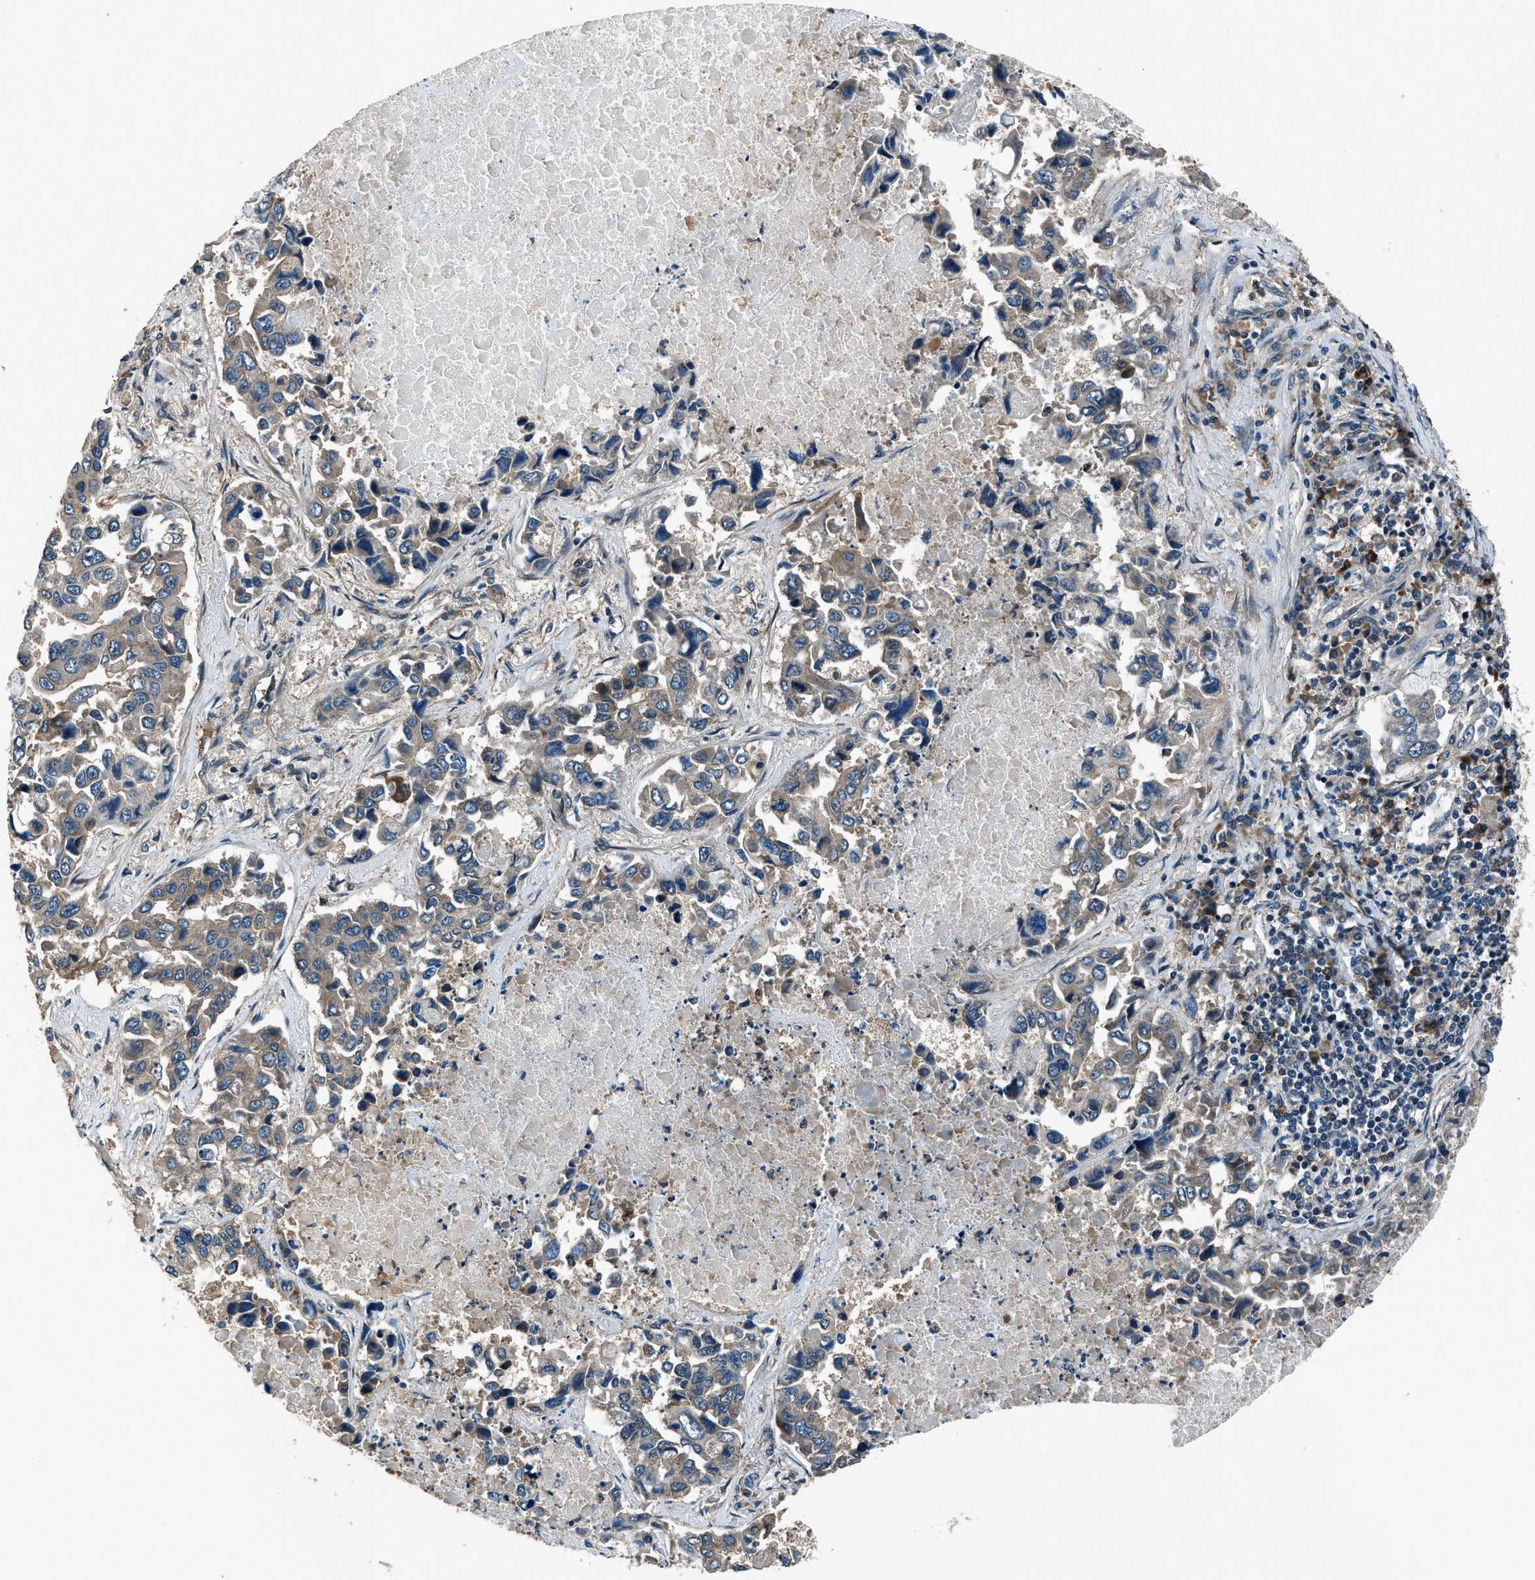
{"staining": {"intensity": "weak", "quantity": "<25%", "location": "cytoplasmic/membranous"}, "tissue": "lung cancer", "cell_type": "Tumor cells", "image_type": "cancer", "snomed": [{"axis": "morphology", "description": "Adenocarcinoma, NOS"}, {"axis": "topography", "description": "Lung"}], "caption": "An IHC image of adenocarcinoma (lung) is shown. There is no staining in tumor cells of adenocarcinoma (lung).", "gene": "ARHGEF11", "patient": {"sex": "male", "age": 64}}